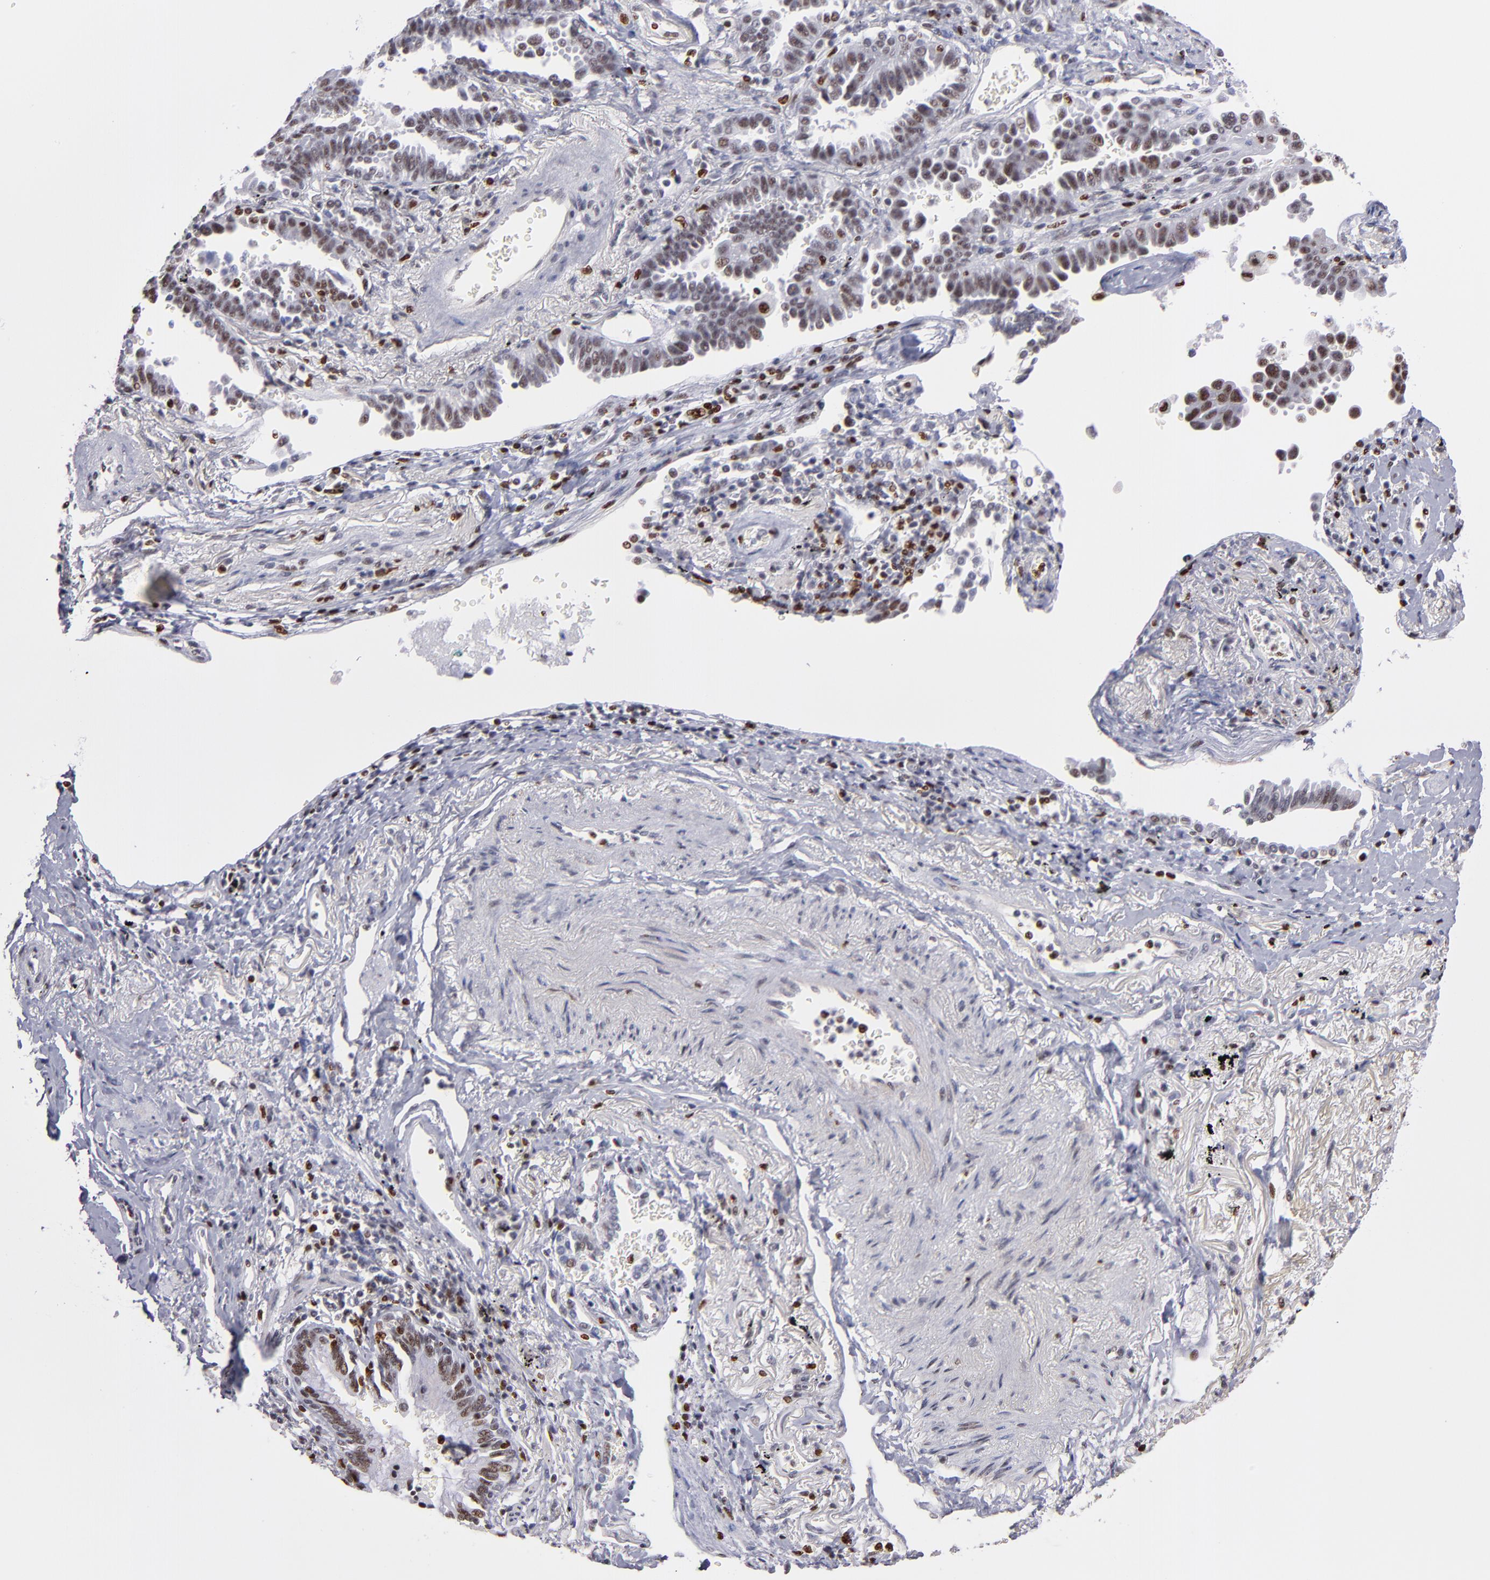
{"staining": {"intensity": "moderate", "quantity": ">75%", "location": "nuclear"}, "tissue": "lung cancer", "cell_type": "Tumor cells", "image_type": "cancer", "snomed": [{"axis": "morphology", "description": "Adenocarcinoma, NOS"}, {"axis": "topography", "description": "Lung"}], "caption": "The immunohistochemical stain highlights moderate nuclear positivity in tumor cells of adenocarcinoma (lung) tissue.", "gene": "POLA1", "patient": {"sex": "female", "age": 64}}